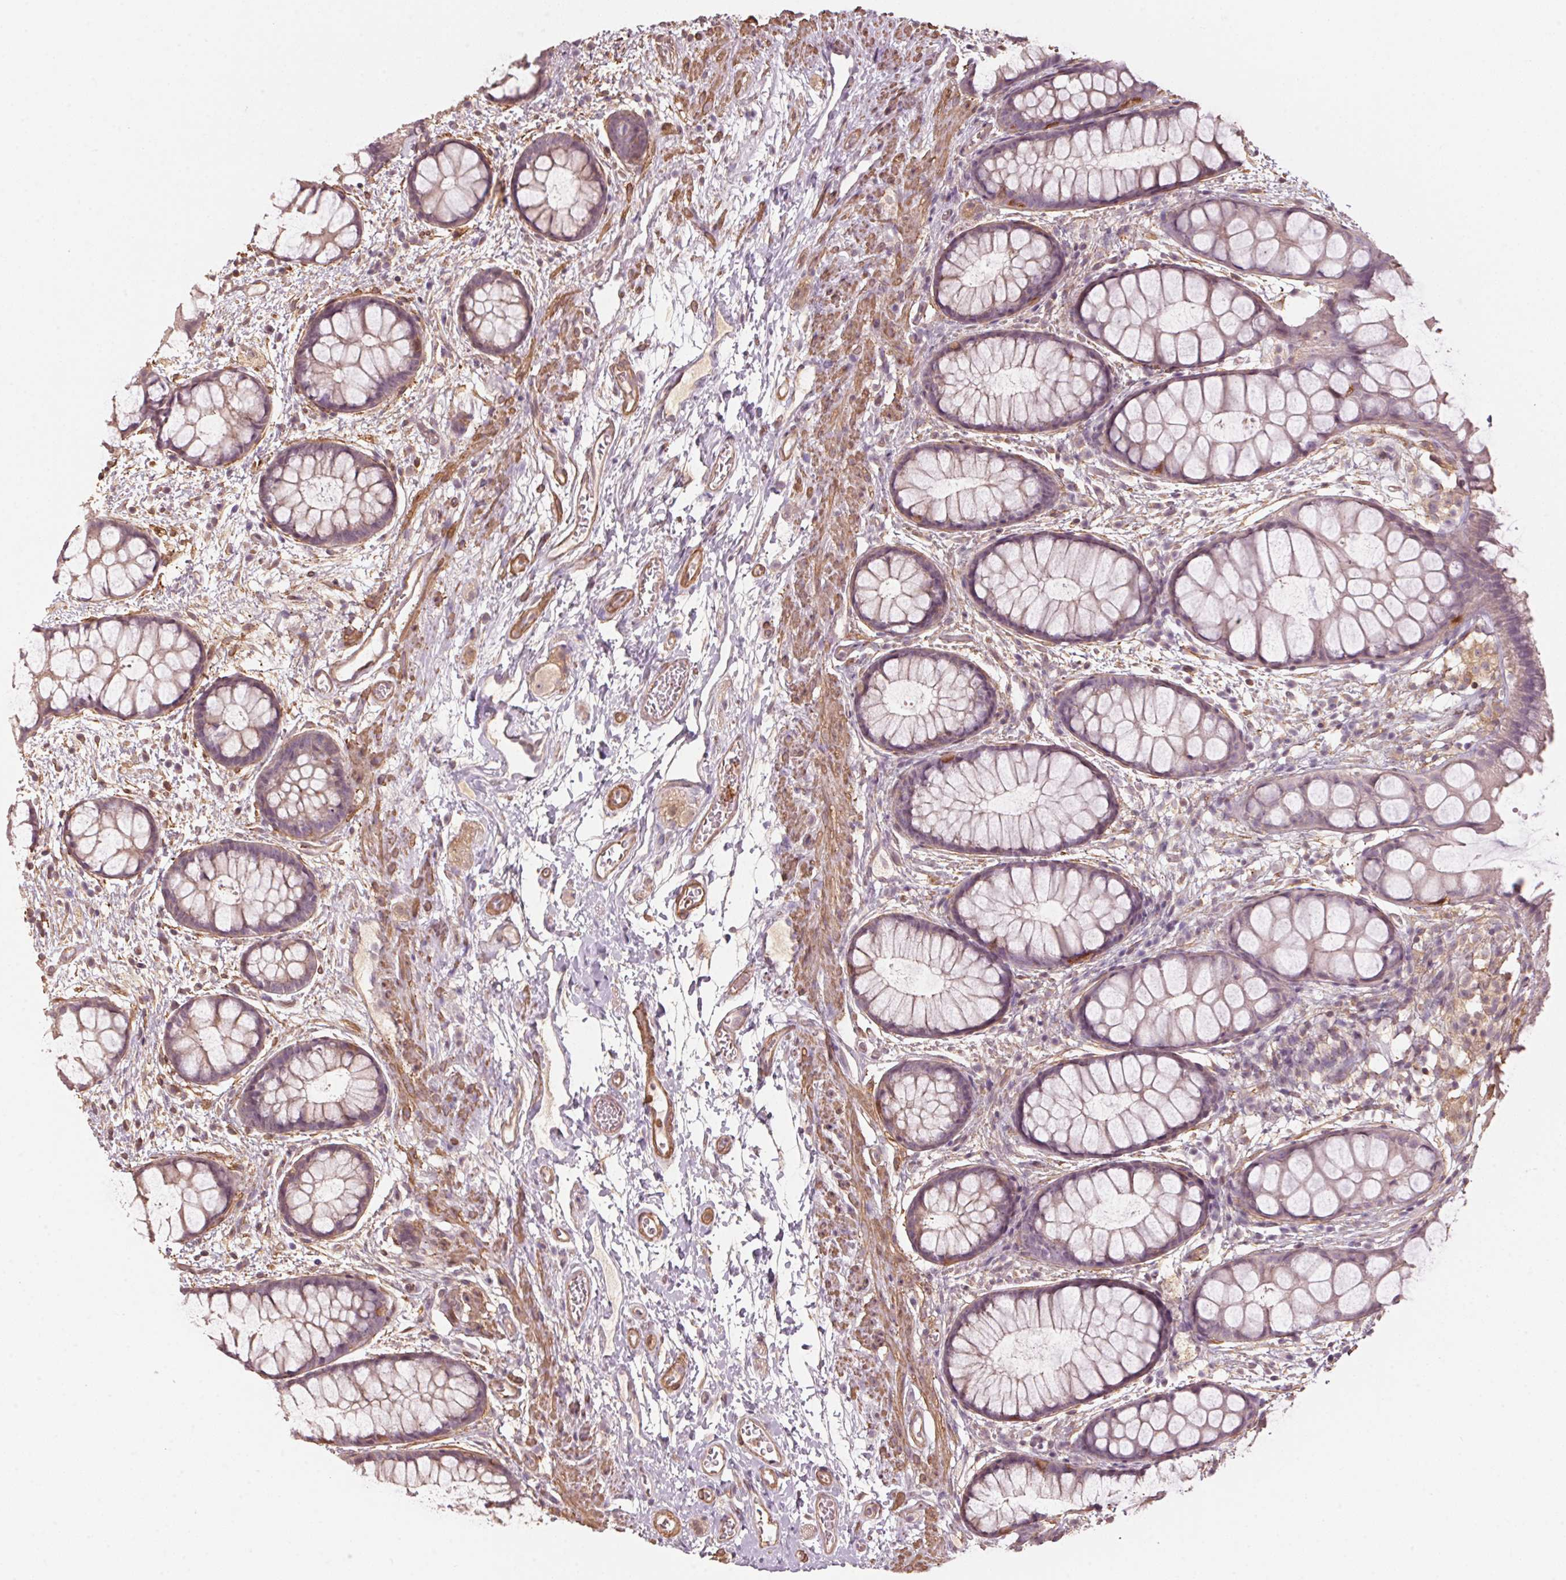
{"staining": {"intensity": "weak", "quantity": "<25%", "location": "cytoplasmic/membranous"}, "tissue": "rectum", "cell_type": "Glandular cells", "image_type": "normal", "snomed": [{"axis": "morphology", "description": "Normal tissue, NOS"}, {"axis": "topography", "description": "Rectum"}], "caption": "Glandular cells are negative for brown protein staining in benign rectum. (Brightfield microscopy of DAB immunohistochemistry (IHC) at high magnification).", "gene": "QDPR", "patient": {"sex": "female", "age": 62}}